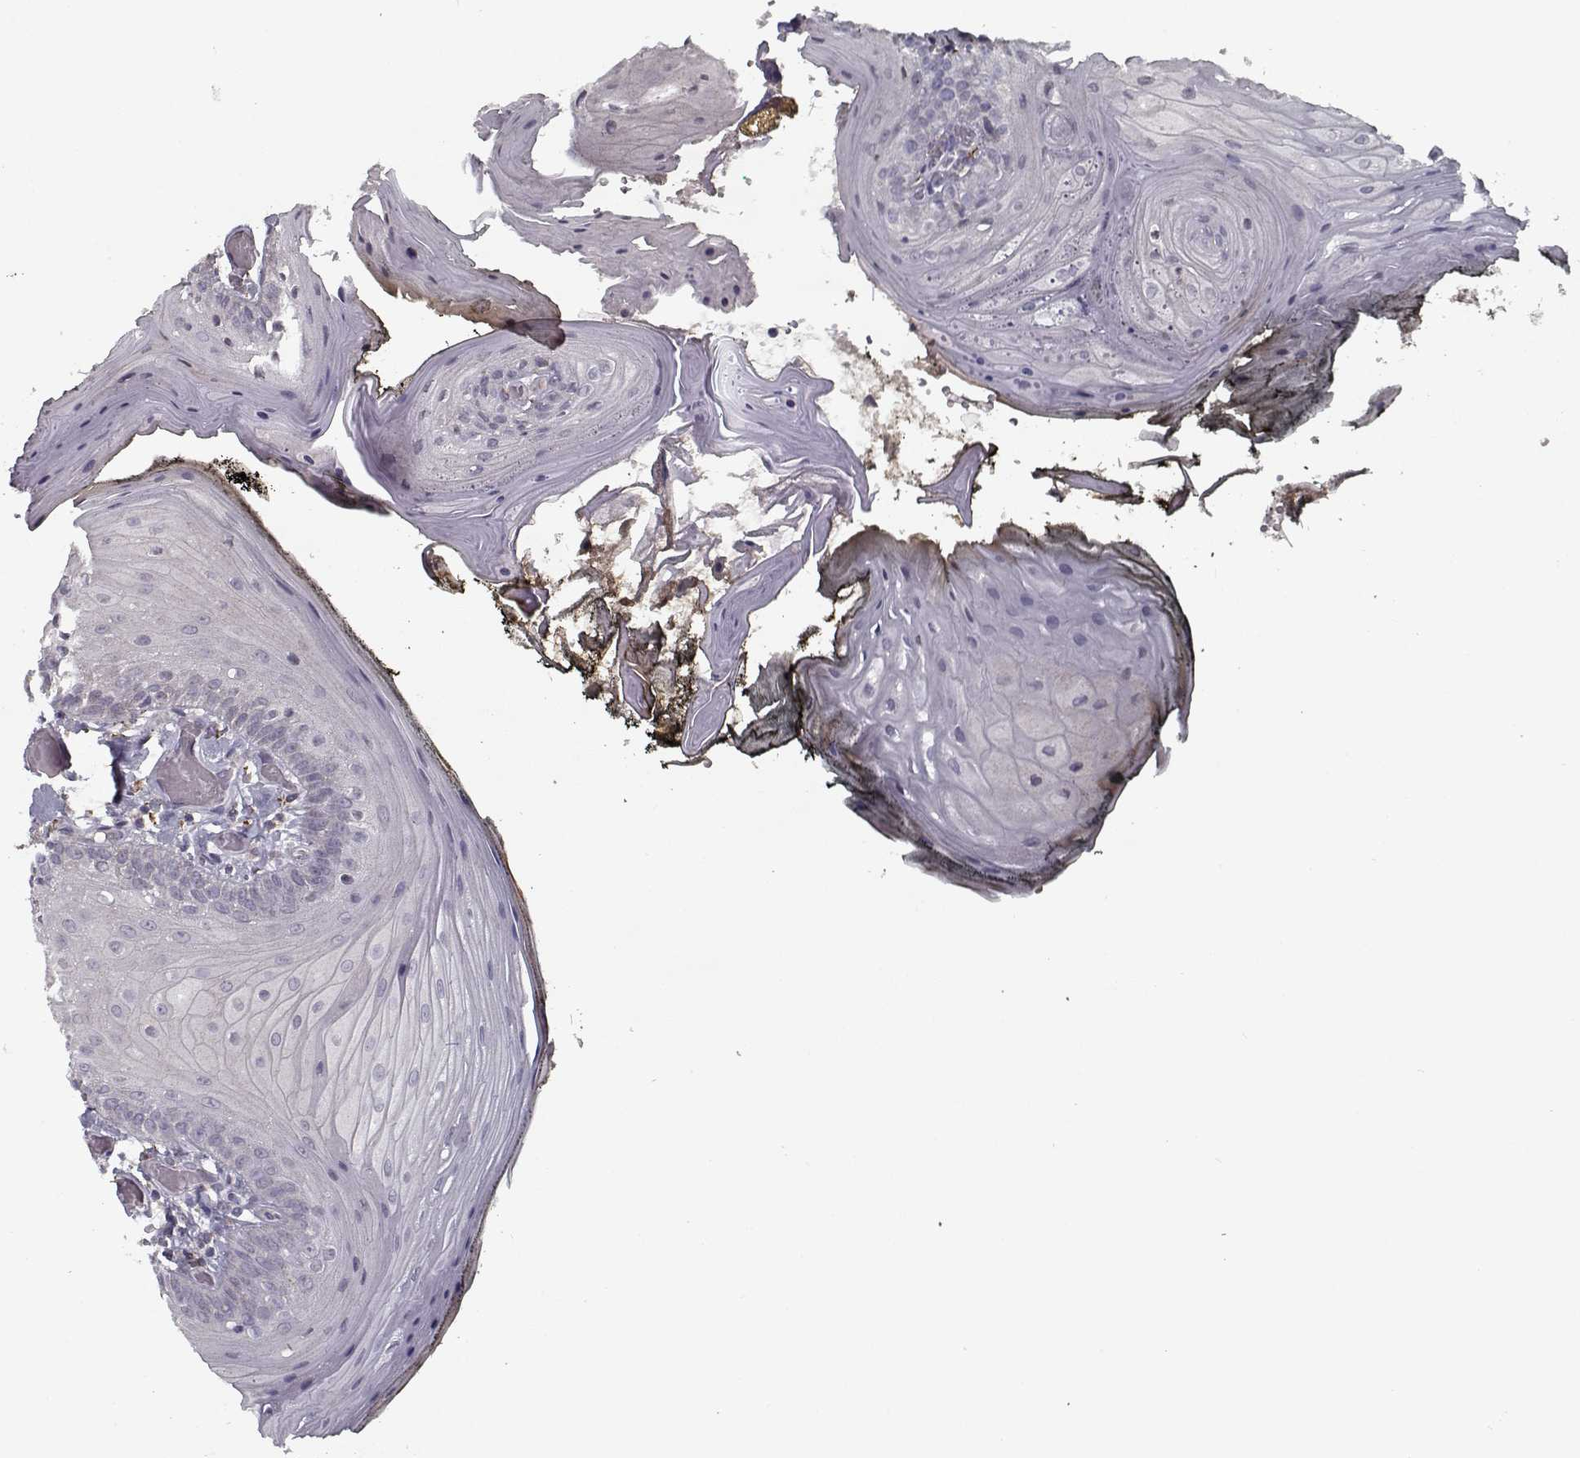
{"staining": {"intensity": "negative", "quantity": "none", "location": "none"}, "tissue": "oral mucosa", "cell_type": "Squamous epithelial cells", "image_type": "normal", "snomed": [{"axis": "morphology", "description": "Normal tissue, NOS"}, {"axis": "topography", "description": "Oral tissue"}], "caption": "Oral mucosa was stained to show a protein in brown. There is no significant expression in squamous epithelial cells. The staining is performed using DAB (3,3'-diaminobenzidine) brown chromogen with nuclei counter-stained in using hematoxylin.", "gene": "LAMA2", "patient": {"sex": "male", "age": 9}}